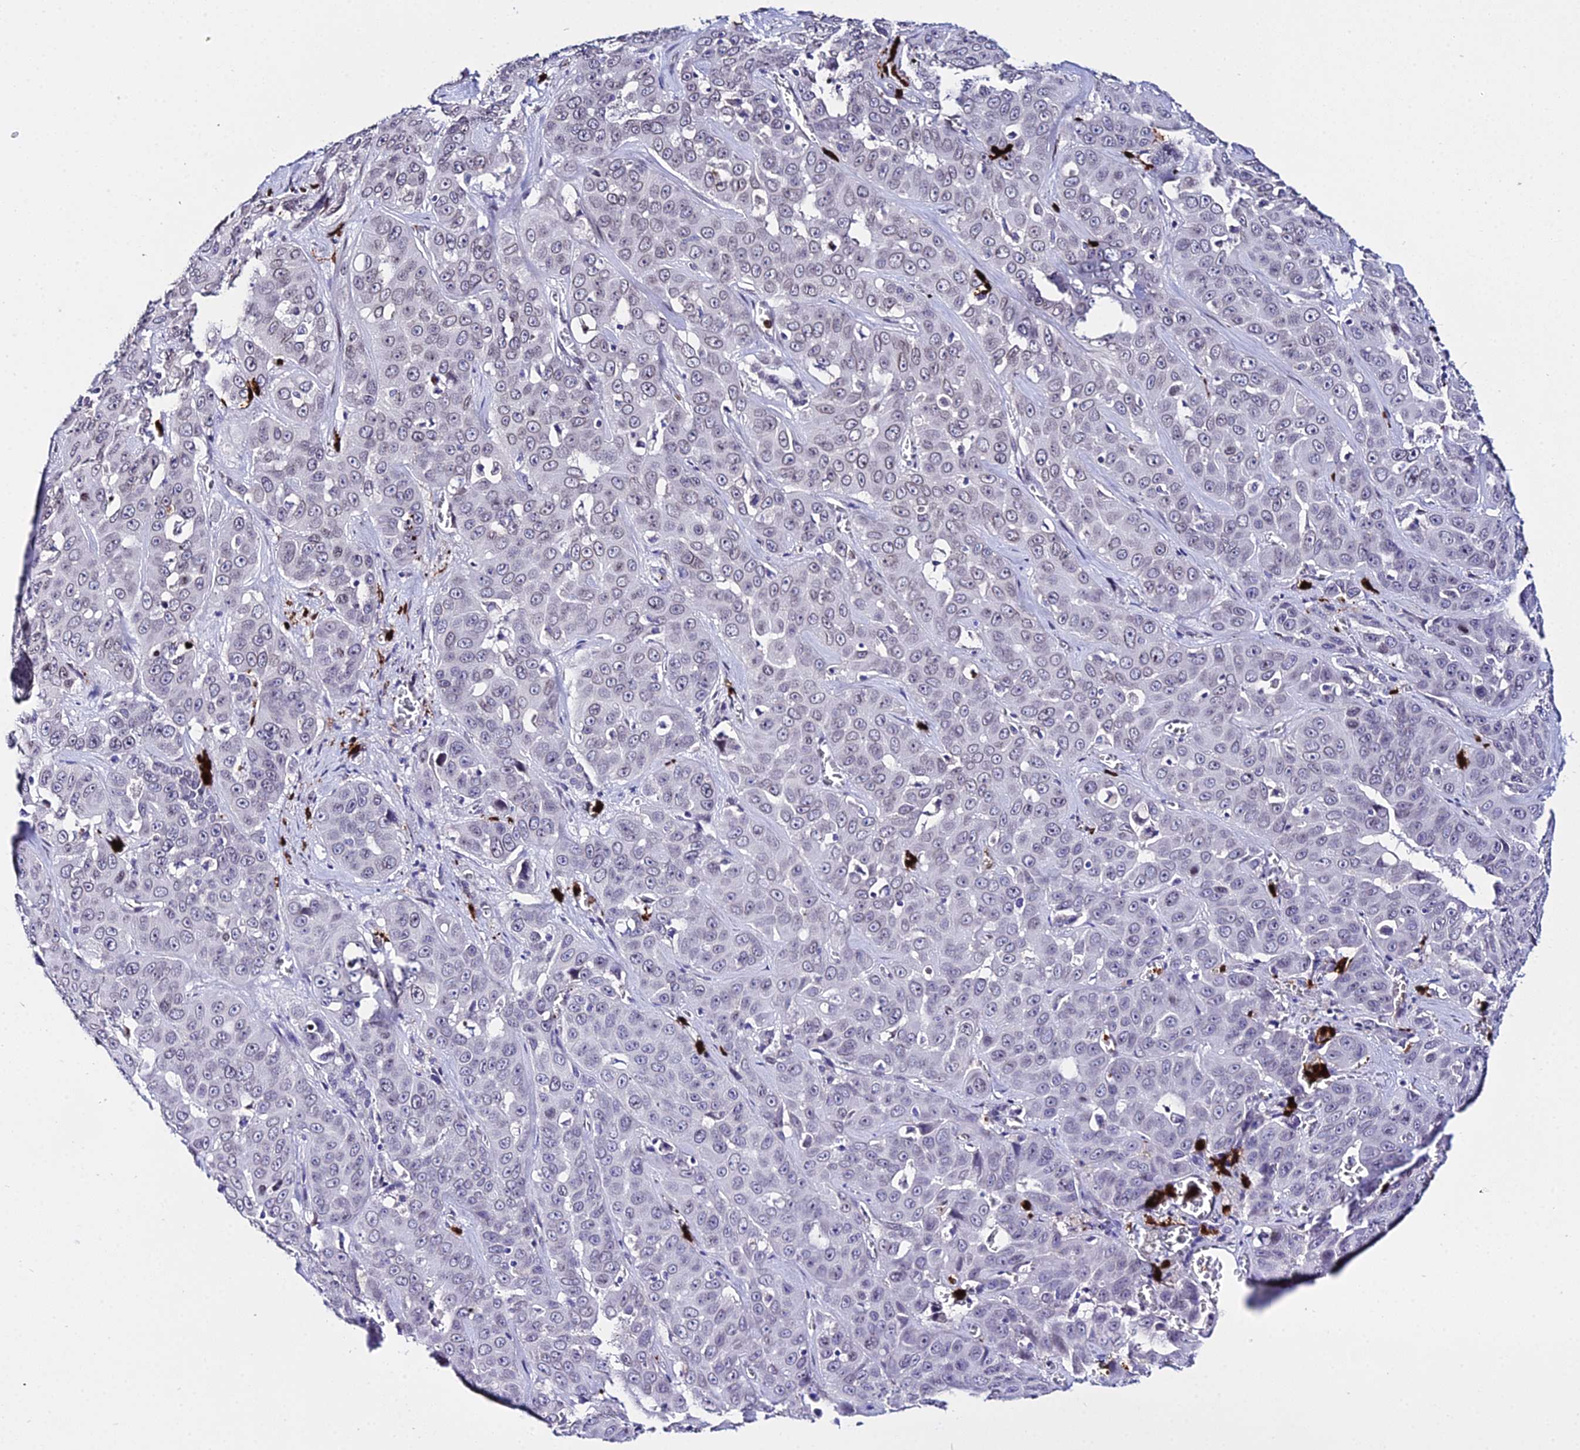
{"staining": {"intensity": "negative", "quantity": "none", "location": "none"}, "tissue": "liver cancer", "cell_type": "Tumor cells", "image_type": "cancer", "snomed": [{"axis": "morphology", "description": "Cholangiocarcinoma"}, {"axis": "topography", "description": "Liver"}], "caption": "Photomicrograph shows no protein staining in tumor cells of liver cancer (cholangiocarcinoma) tissue.", "gene": "MCM10", "patient": {"sex": "female", "age": 52}}